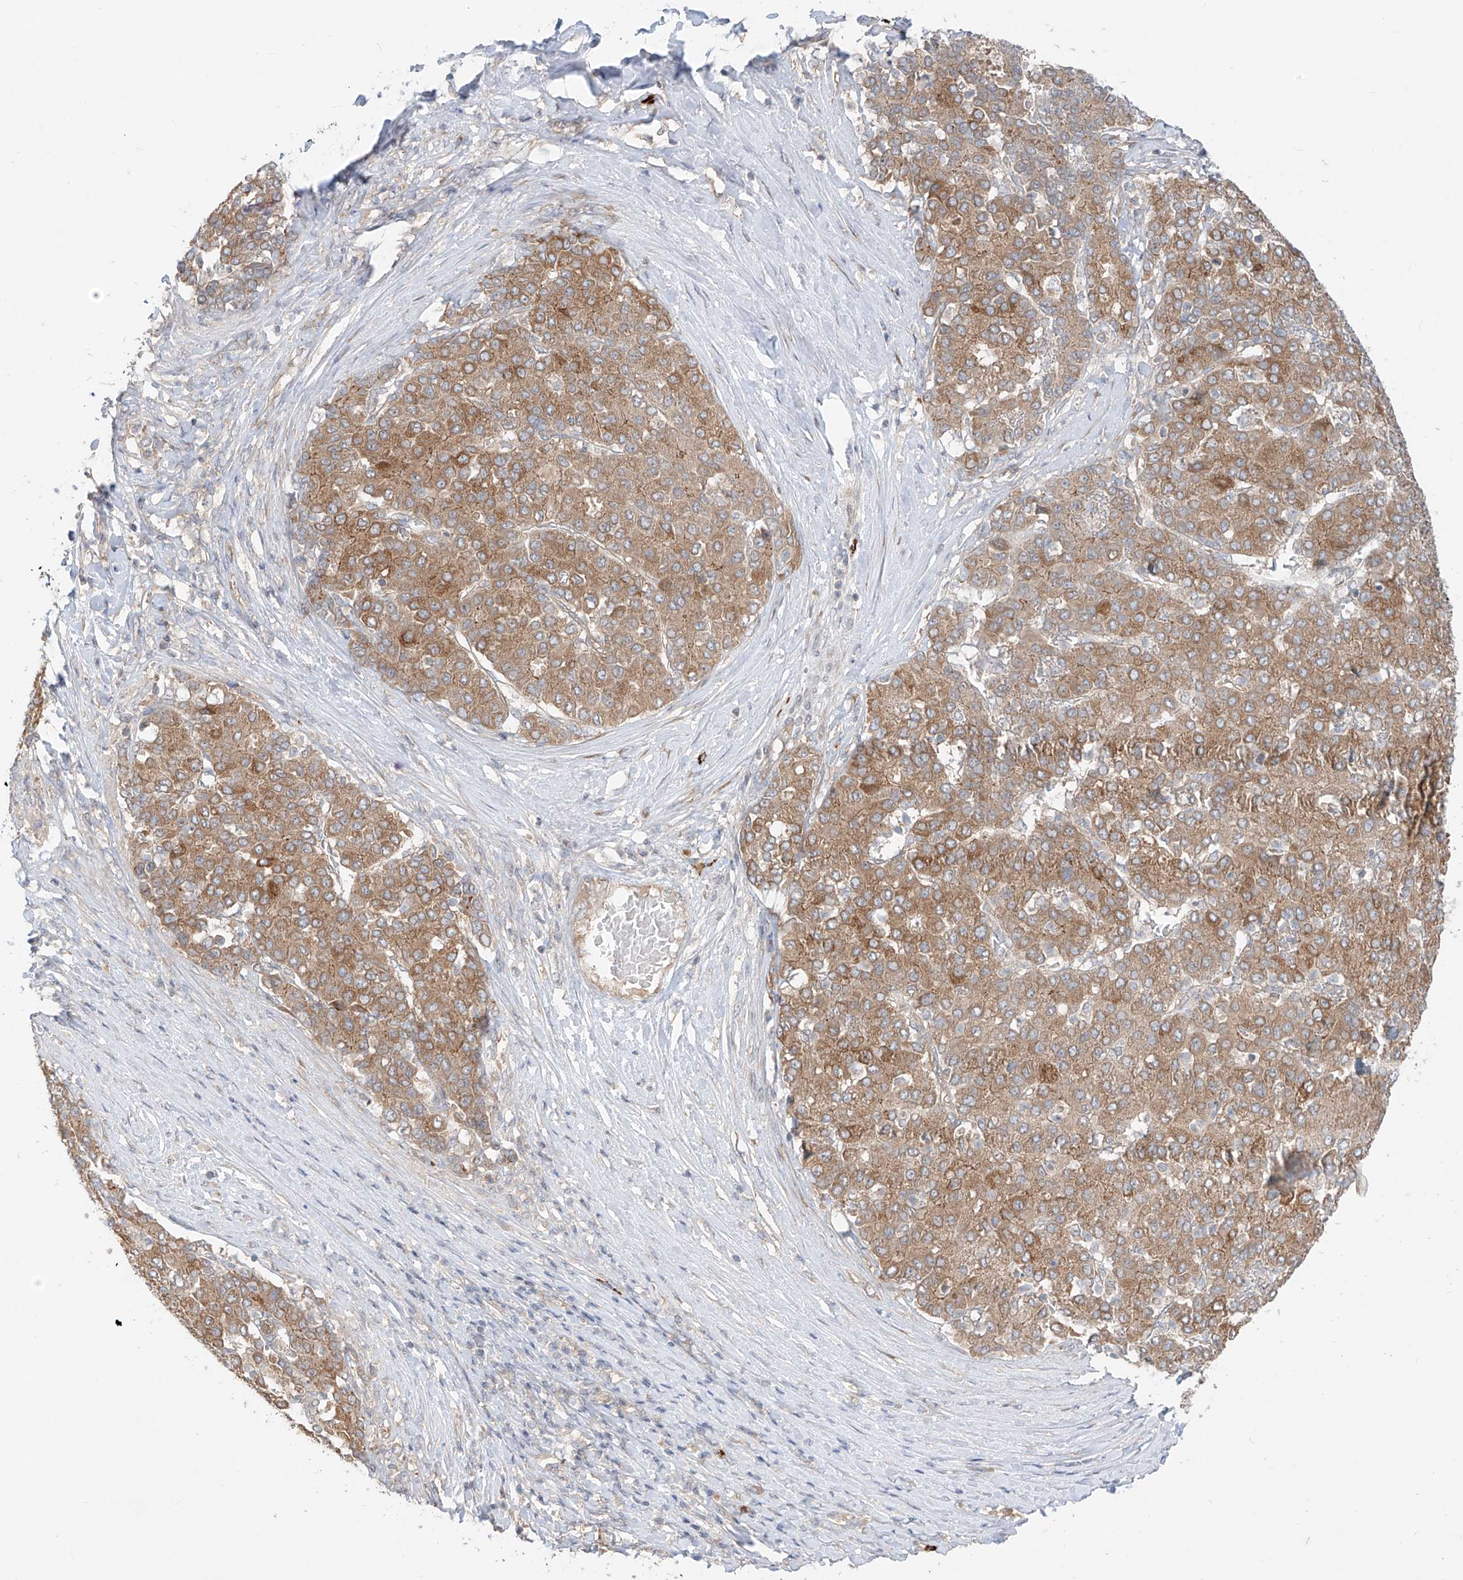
{"staining": {"intensity": "moderate", "quantity": ">75%", "location": "cytoplasmic/membranous"}, "tissue": "liver cancer", "cell_type": "Tumor cells", "image_type": "cancer", "snomed": [{"axis": "morphology", "description": "Carcinoma, Hepatocellular, NOS"}, {"axis": "topography", "description": "Liver"}], "caption": "This photomicrograph demonstrates liver cancer stained with immunohistochemistry (IHC) to label a protein in brown. The cytoplasmic/membranous of tumor cells show moderate positivity for the protein. Nuclei are counter-stained blue.", "gene": "MTUS2", "patient": {"sex": "male", "age": 65}}